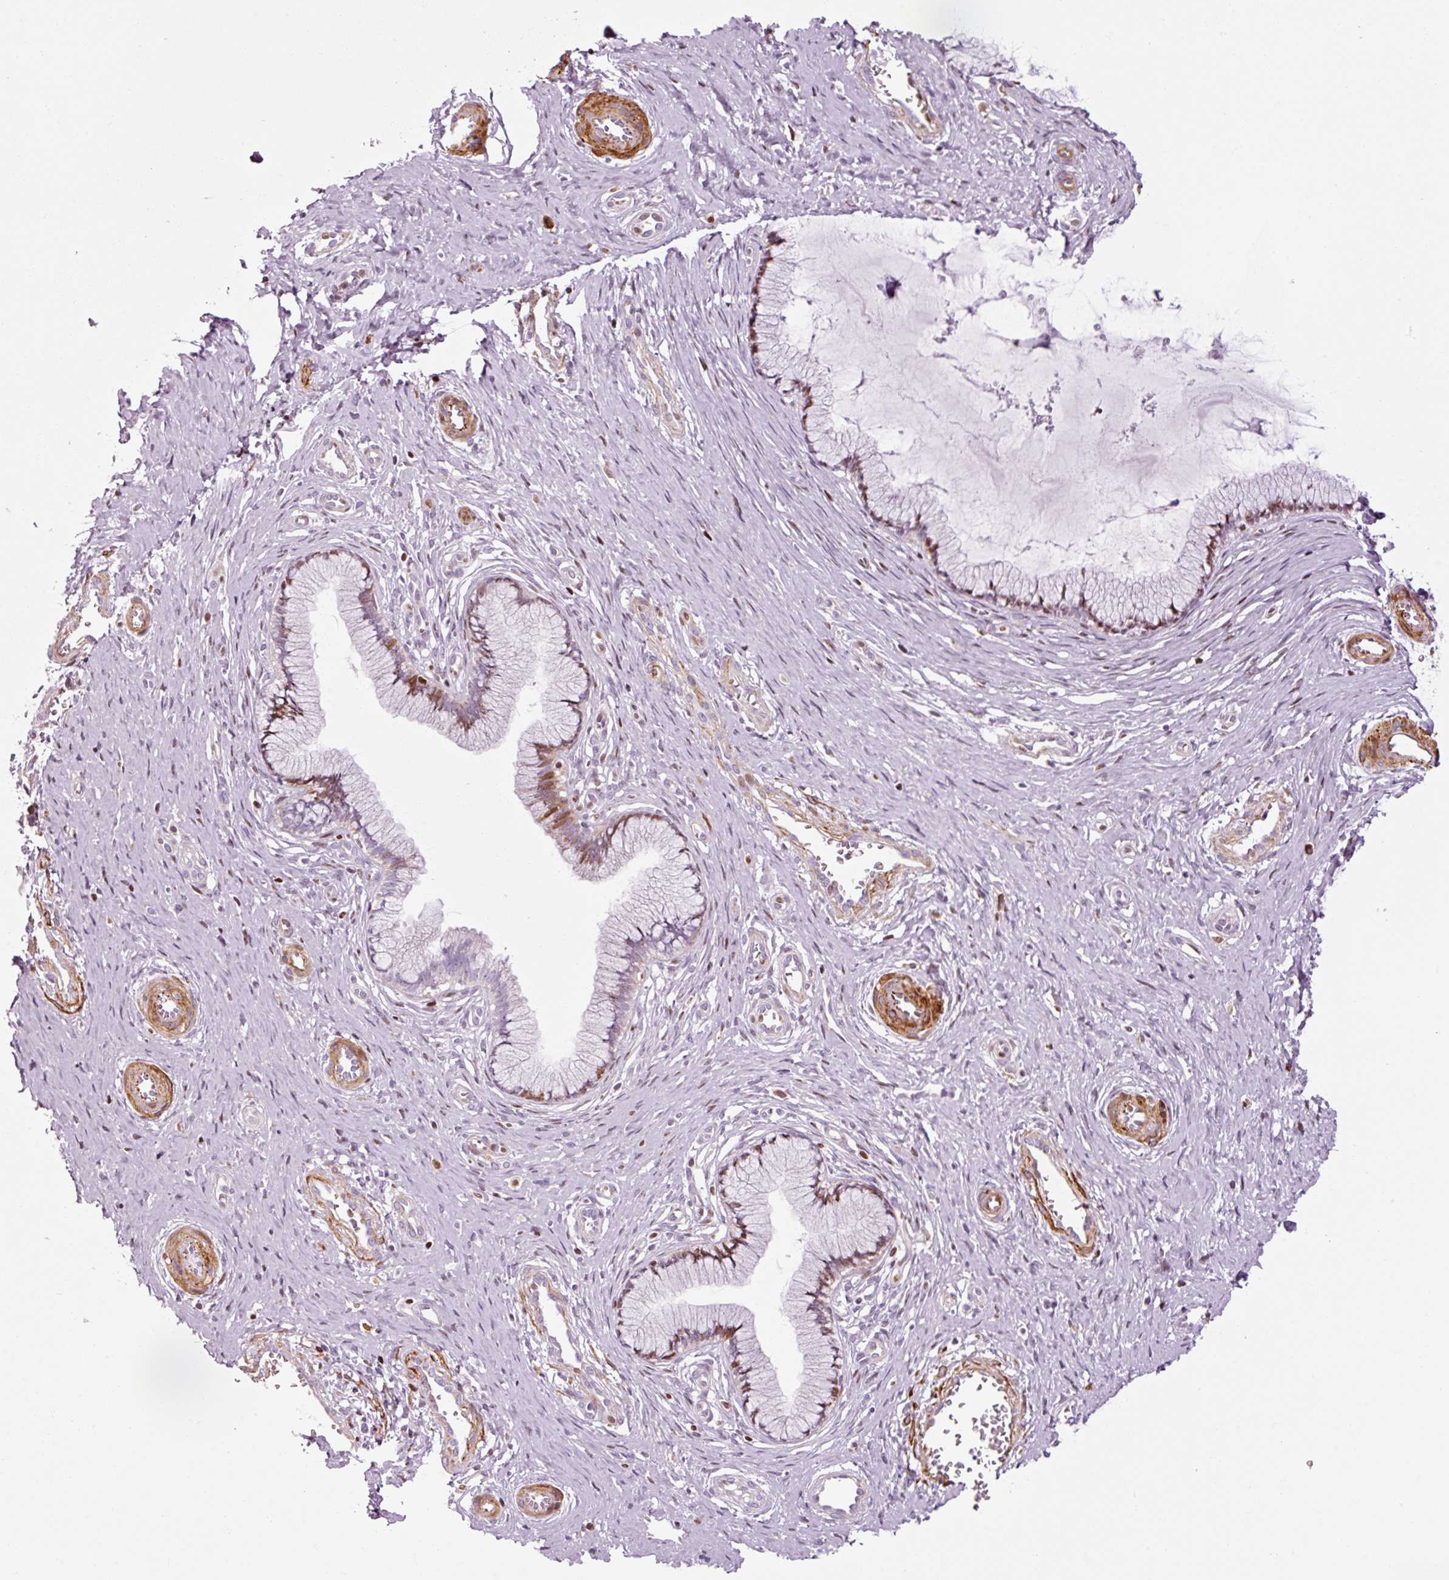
{"staining": {"intensity": "moderate", "quantity": "<25%", "location": "cytoplasmic/membranous,nuclear"}, "tissue": "cervix", "cell_type": "Glandular cells", "image_type": "normal", "snomed": [{"axis": "morphology", "description": "Normal tissue, NOS"}, {"axis": "topography", "description": "Cervix"}], "caption": "A micrograph showing moderate cytoplasmic/membranous,nuclear staining in approximately <25% of glandular cells in unremarkable cervix, as visualized by brown immunohistochemical staining.", "gene": "ANKRD20A1", "patient": {"sex": "female", "age": 36}}